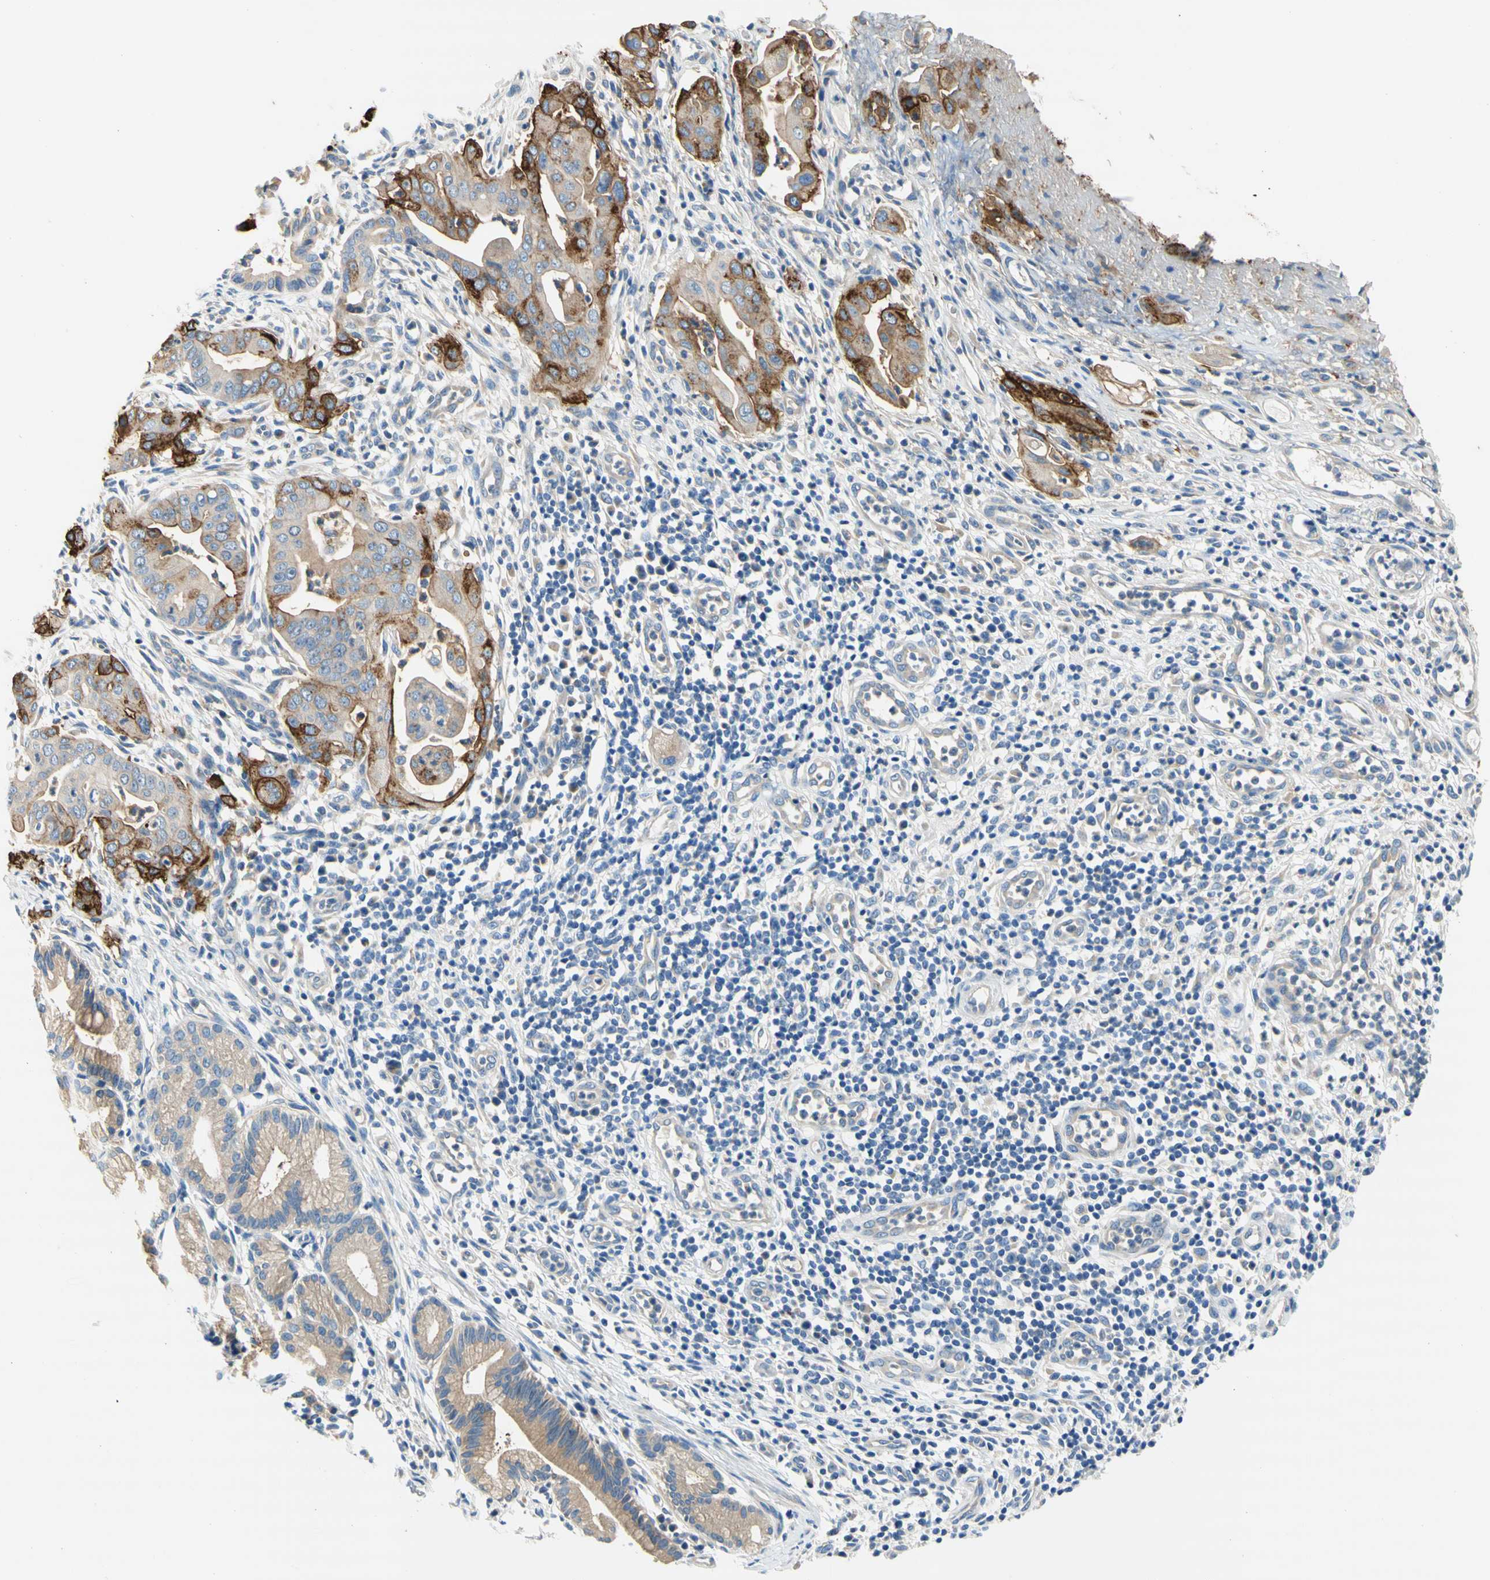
{"staining": {"intensity": "strong", "quantity": "25%-75%", "location": "cytoplasmic/membranous"}, "tissue": "pancreatic cancer", "cell_type": "Tumor cells", "image_type": "cancer", "snomed": [{"axis": "morphology", "description": "Adenocarcinoma, NOS"}, {"axis": "topography", "description": "Pancreas"}], "caption": "This is an image of IHC staining of pancreatic cancer, which shows strong positivity in the cytoplasmic/membranous of tumor cells.", "gene": "F3", "patient": {"sex": "female", "age": 75}}